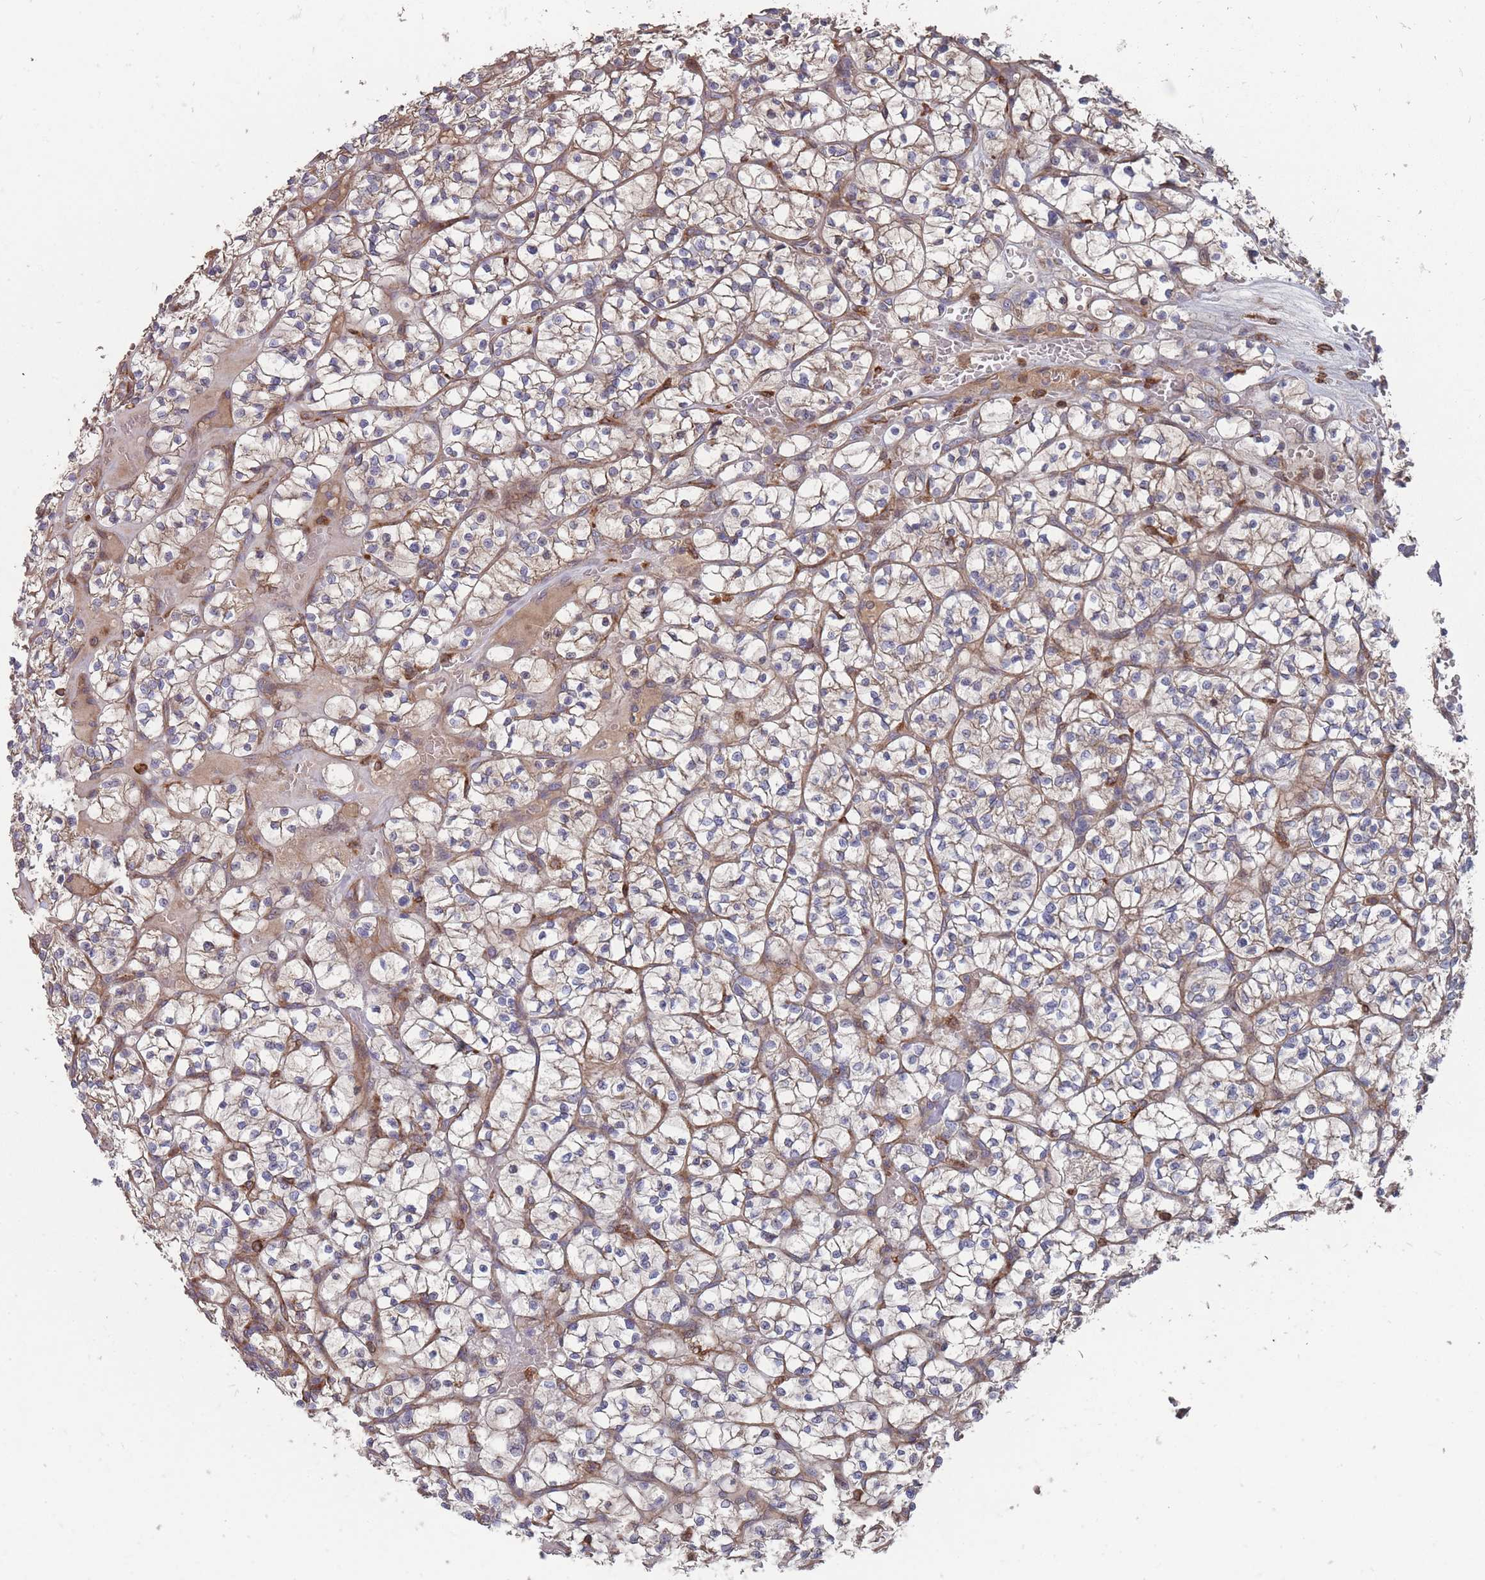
{"staining": {"intensity": "weak", "quantity": ">75%", "location": "cytoplasmic/membranous"}, "tissue": "renal cancer", "cell_type": "Tumor cells", "image_type": "cancer", "snomed": [{"axis": "morphology", "description": "Adenocarcinoma, NOS"}, {"axis": "topography", "description": "Kidney"}], "caption": "Immunohistochemistry micrograph of human renal cancer (adenocarcinoma) stained for a protein (brown), which shows low levels of weak cytoplasmic/membranous positivity in approximately >75% of tumor cells.", "gene": "THSD7B", "patient": {"sex": "female", "age": 64}}